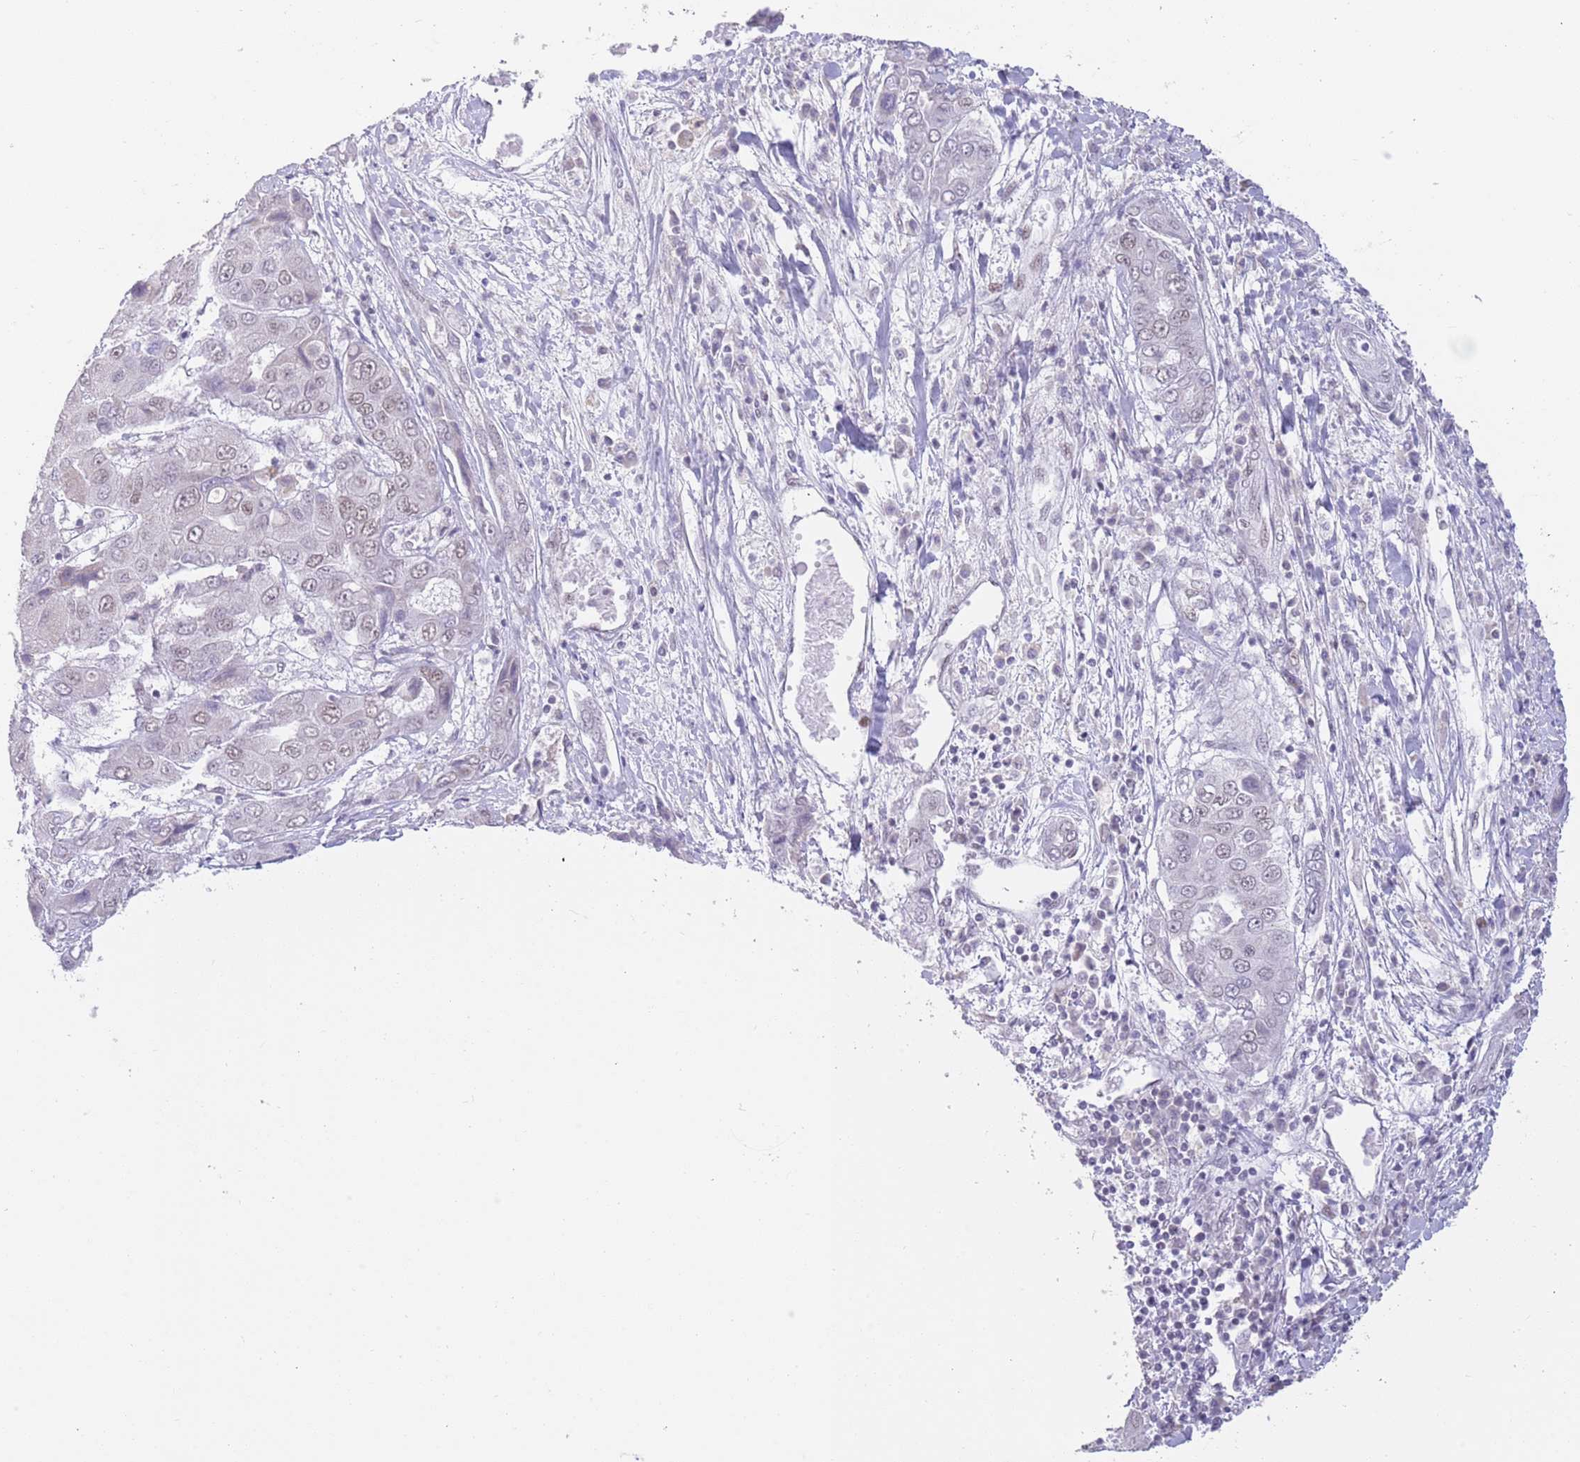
{"staining": {"intensity": "weak", "quantity": "<25%", "location": "nuclear"}, "tissue": "liver cancer", "cell_type": "Tumor cells", "image_type": "cancer", "snomed": [{"axis": "morphology", "description": "Cholangiocarcinoma"}, {"axis": "topography", "description": "Liver"}], "caption": "A histopathology image of human liver cancer (cholangiocarcinoma) is negative for staining in tumor cells. (IHC, brightfield microscopy, high magnification).", "gene": "RFX1", "patient": {"sex": "male", "age": 67}}